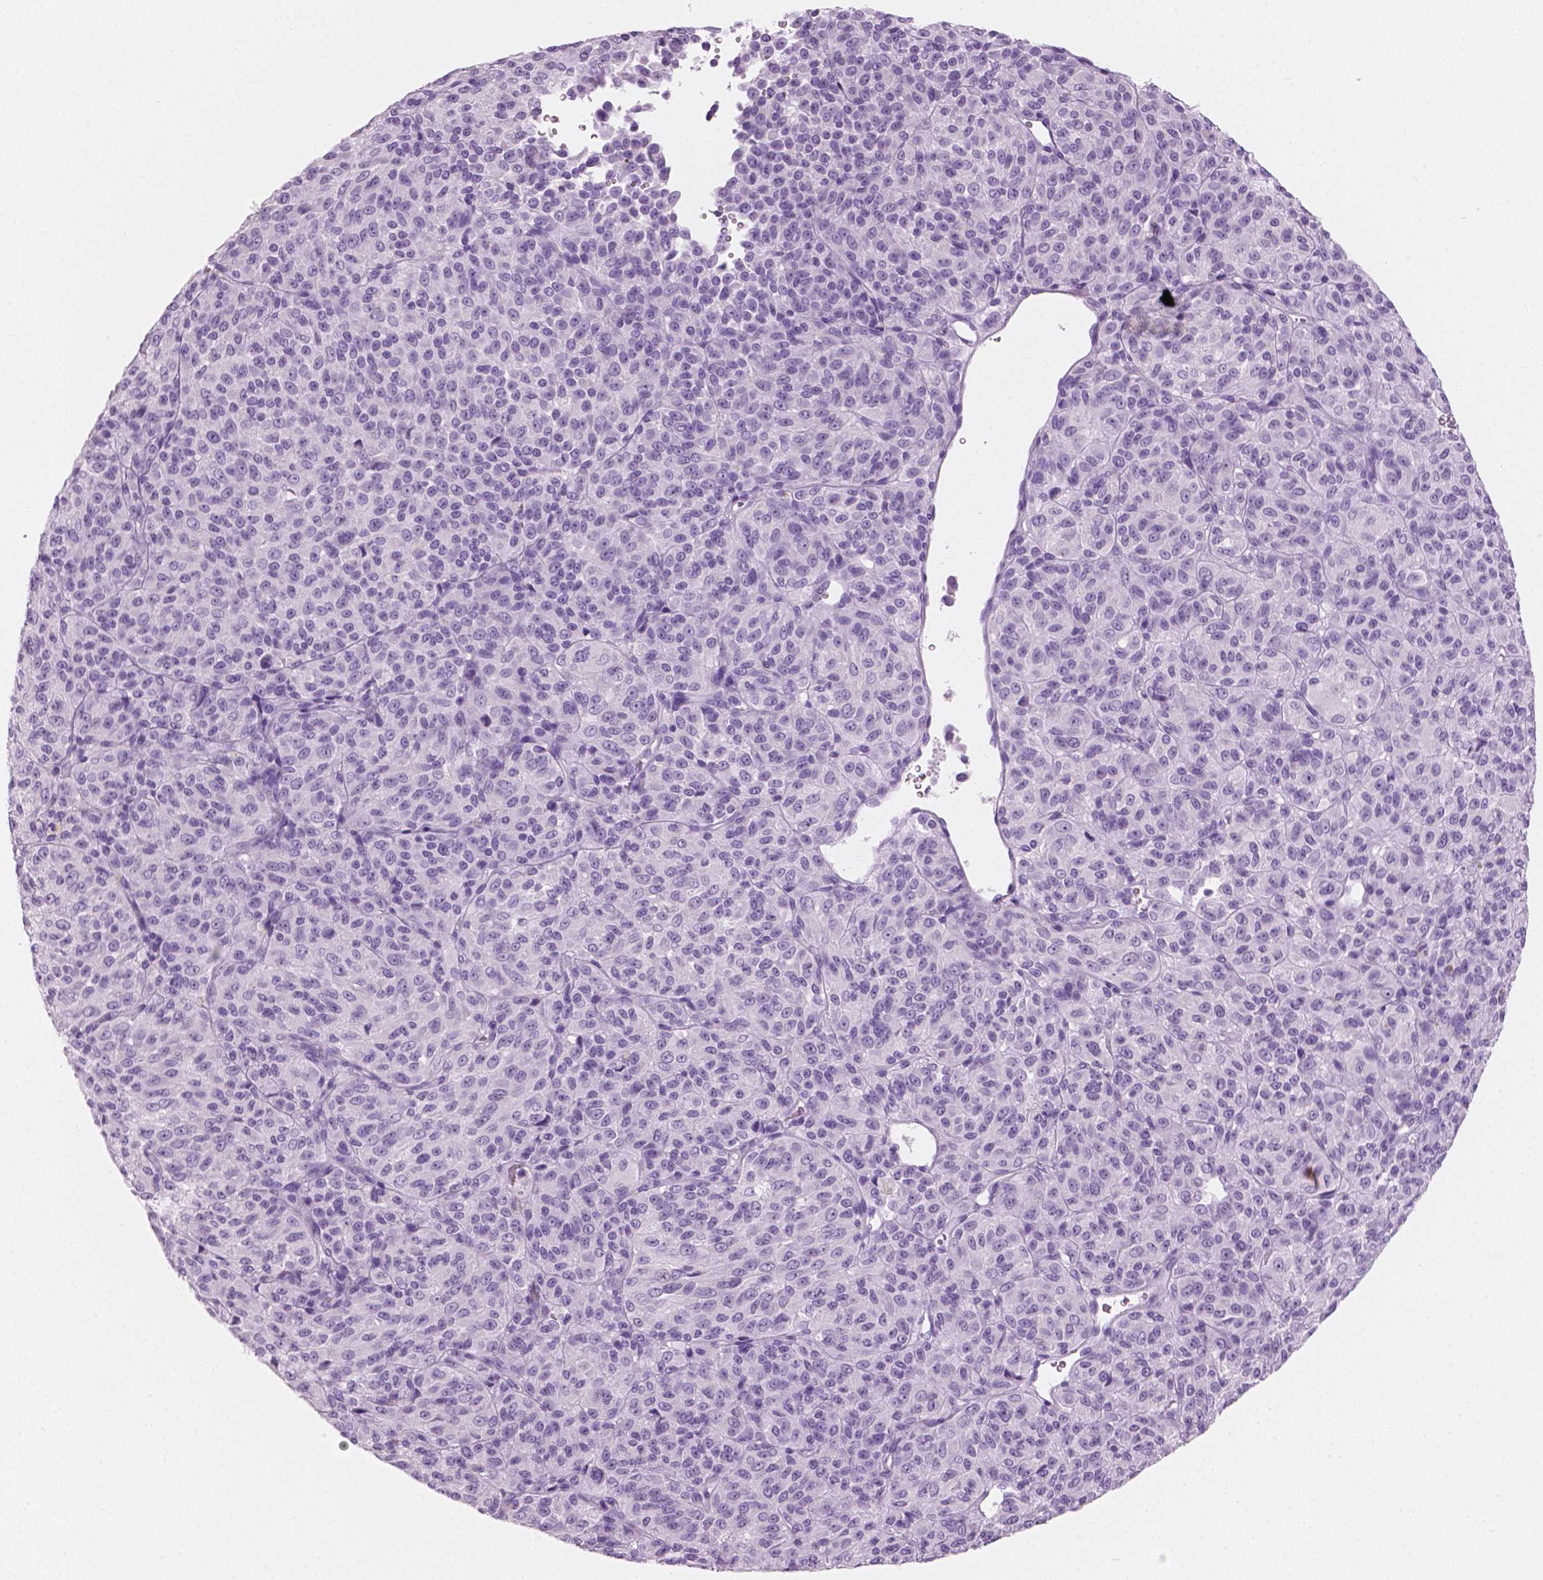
{"staining": {"intensity": "negative", "quantity": "none", "location": "none"}, "tissue": "melanoma", "cell_type": "Tumor cells", "image_type": "cancer", "snomed": [{"axis": "morphology", "description": "Malignant melanoma, Metastatic site"}, {"axis": "topography", "description": "Brain"}], "caption": "DAB (3,3'-diaminobenzidine) immunohistochemical staining of melanoma exhibits no significant staining in tumor cells.", "gene": "PLIN4", "patient": {"sex": "female", "age": 56}}